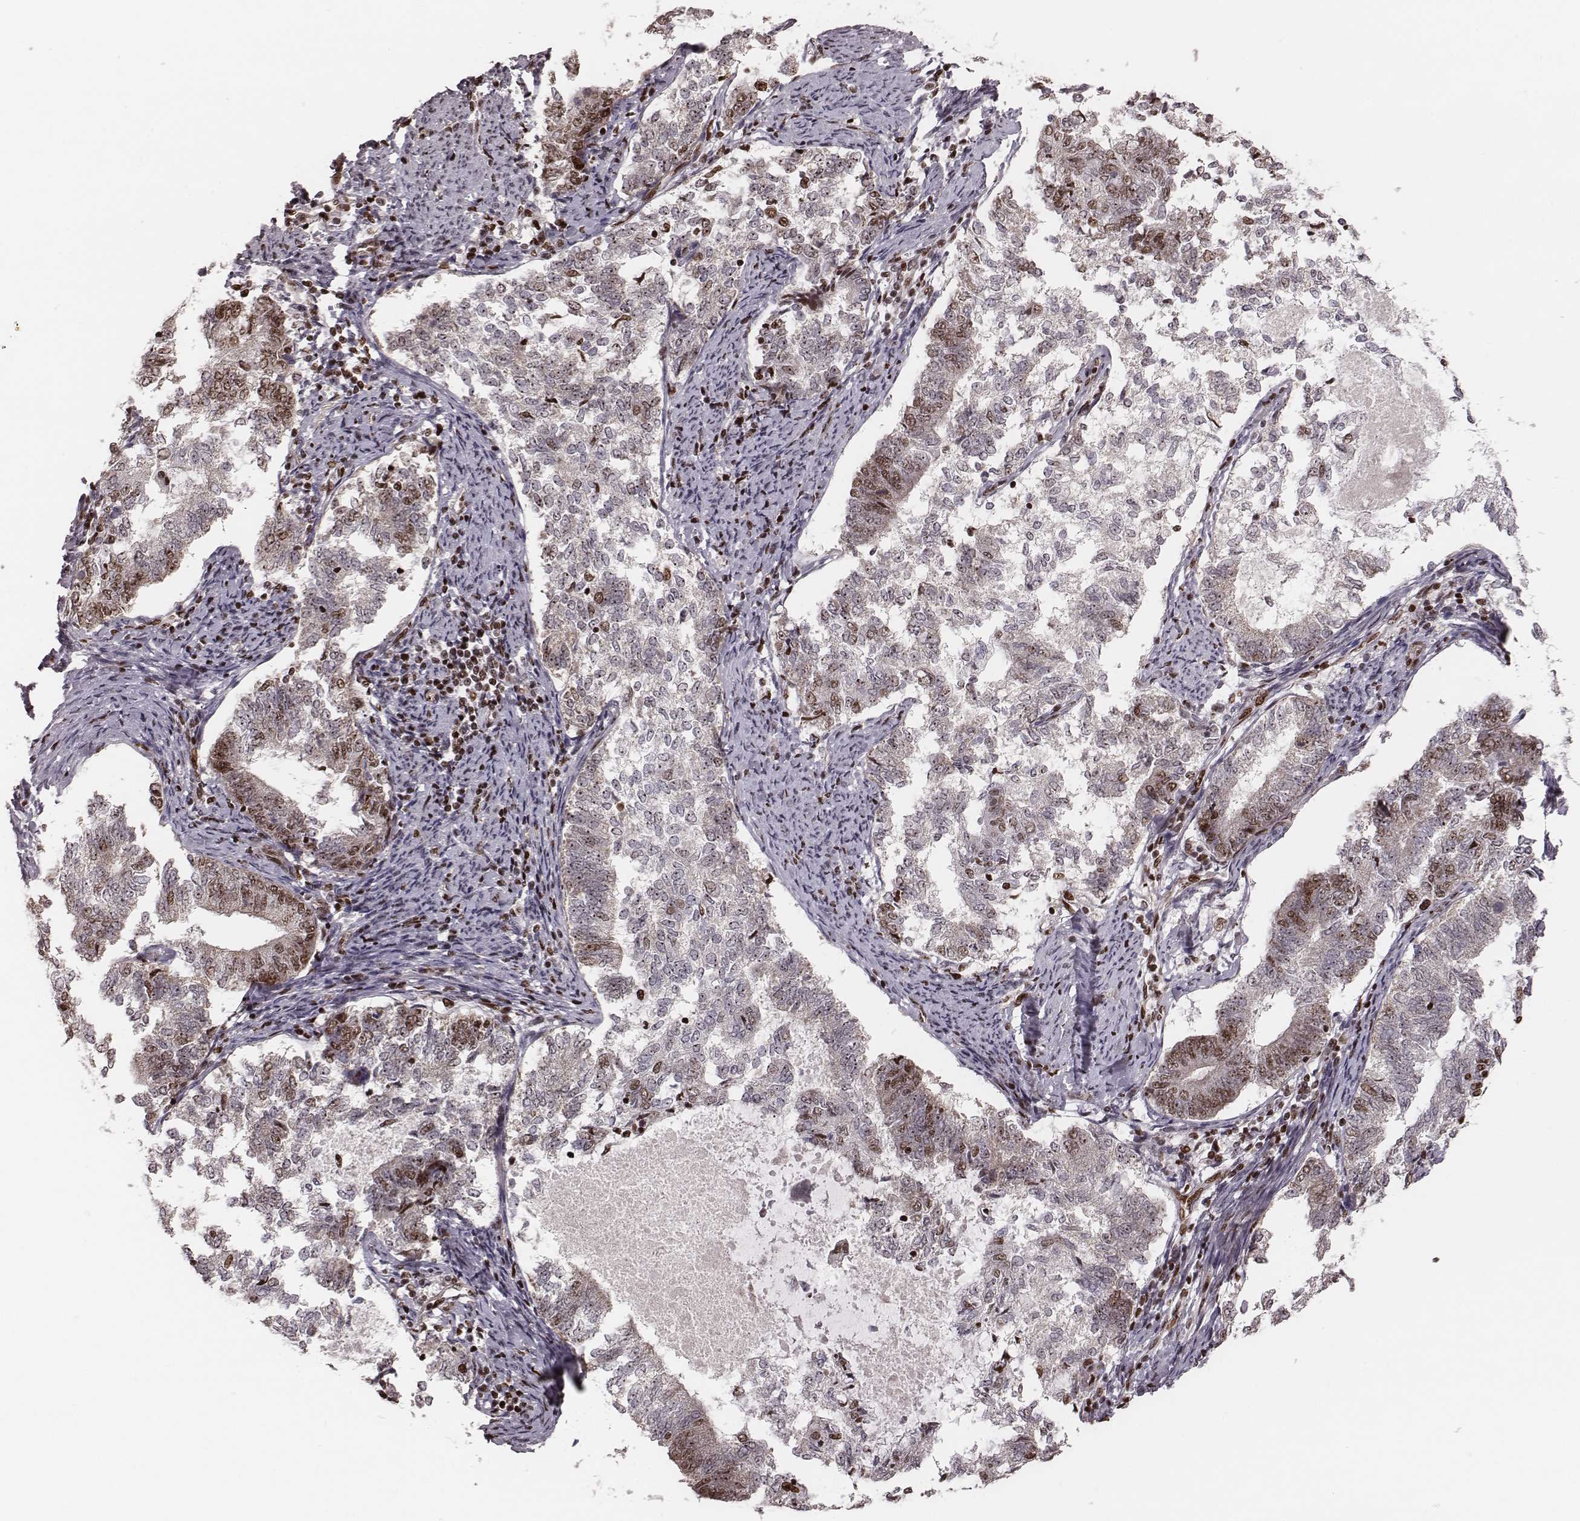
{"staining": {"intensity": "moderate", "quantity": "<25%", "location": "nuclear"}, "tissue": "endometrial cancer", "cell_type": "Tumor cells", "image_type": "cancer", "snomed": [{"axis": "morphology", "description": "Adenocarcinoma, NOS"}, {"axis": "topography", "description": "Endometrium"}], "caption": "High-magnification brightfield microscopy of endometrial cancer (adenocarcinoma) stained with DAB (3,3'-diaminobenzidine) (brown) and counterstained with hematoxylin (blue). tumor cells exhibit moderate nuclear expression is identified in approximately<25% of cells.", "gene": "VRK3", "patient": {"sex": "female", "age": 65}}